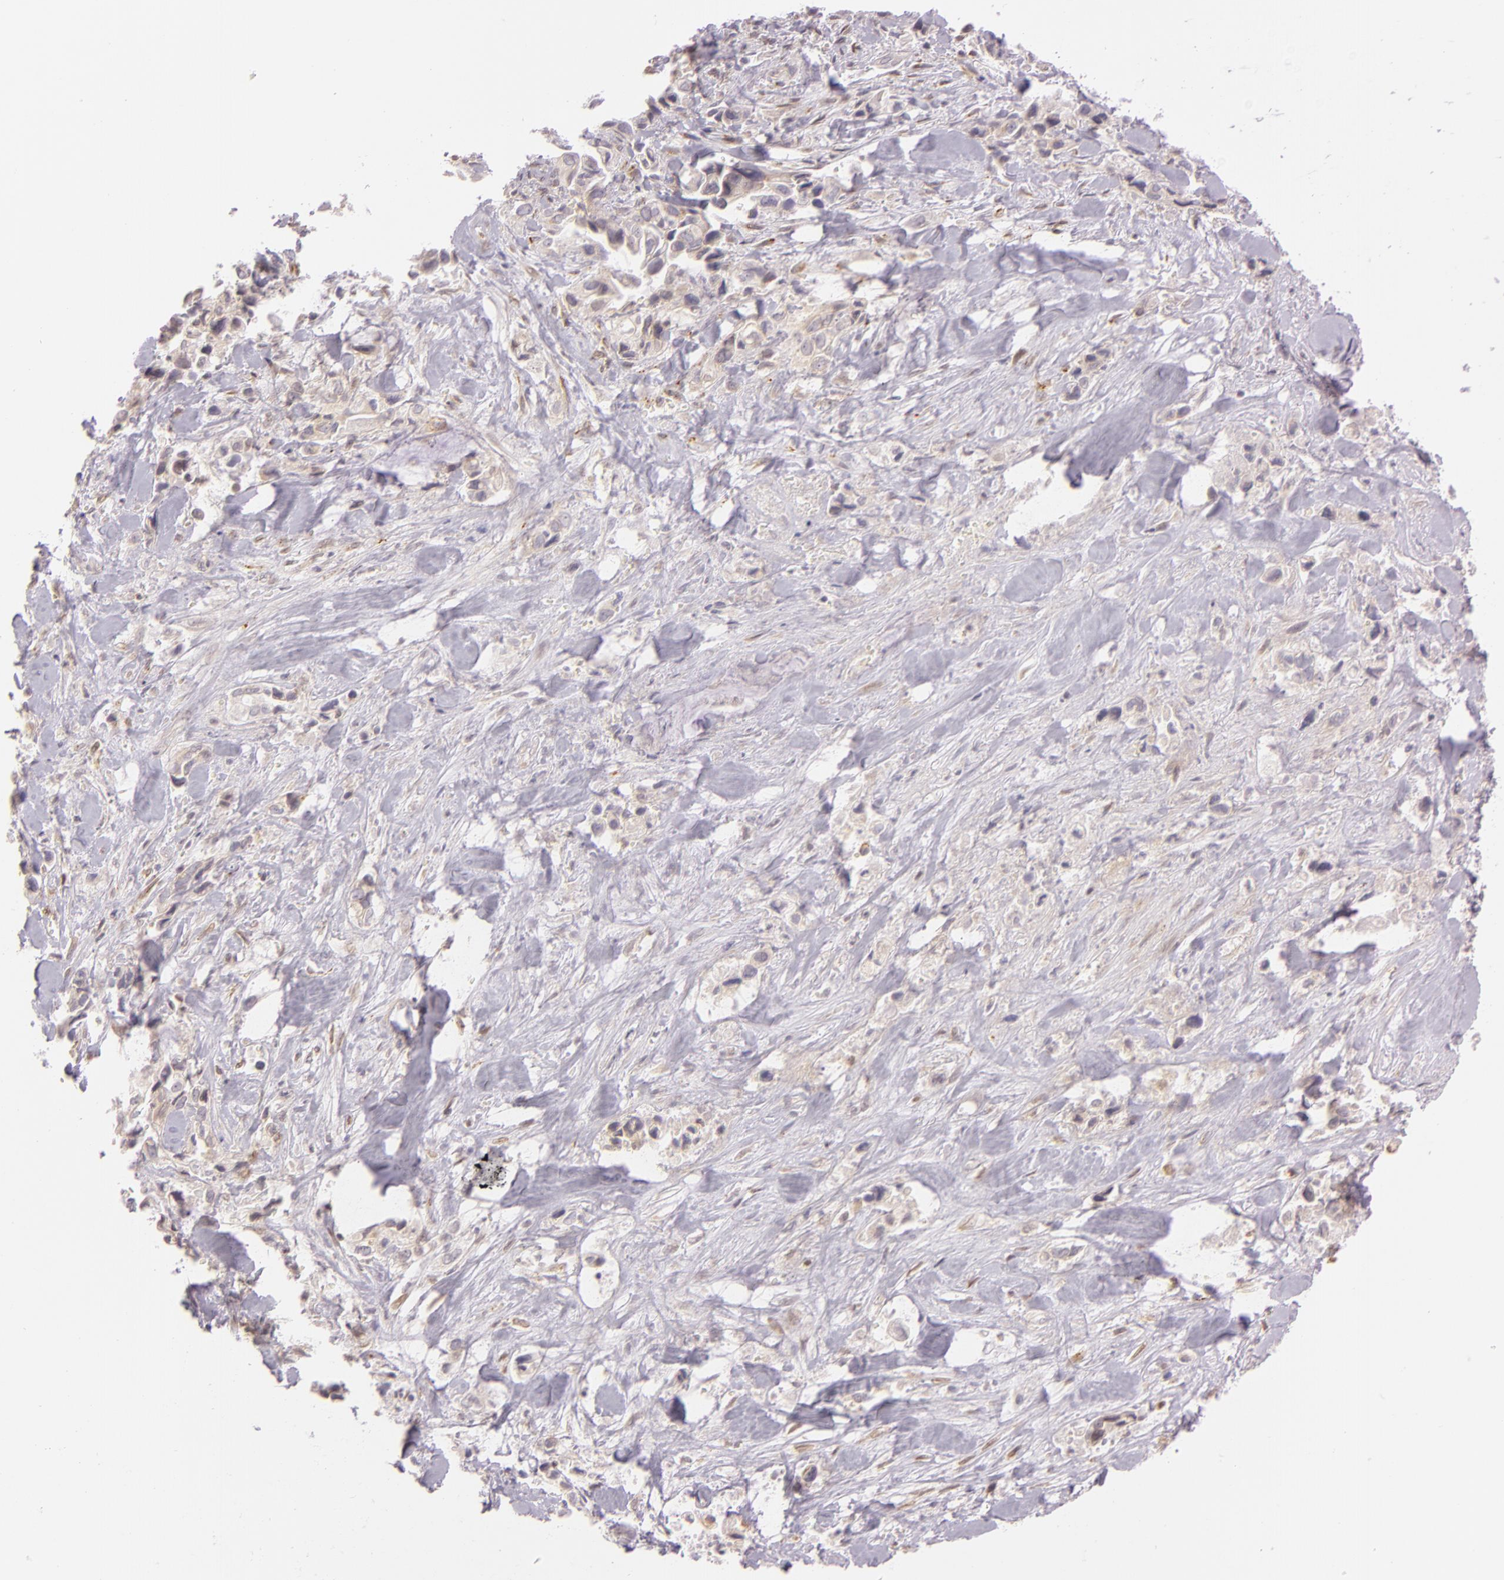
{"staining": {"intensity": "weak", "quantity": ">75%", "location": "cytoplasmic/membranous"}, "tissue": "pancreatic cancer", "cell_type": "Tumor cells", "image_type": "cancer", "snomed": [{"axis": "morphology", "description": "Adenocarcinoma, NOS"}, {"axis": "topography", "description": "Pancreas"}], "caption": "Protein expression analysis of human pancreatic adenocarcinoma reveals weak cytoplasmic/membranous expression in about >75% of tumor cells. (DAB IHC with brightfield microscopy, high magnification).", "gene": "LGMN", "patient": {"sex": "male", "age": 69}}